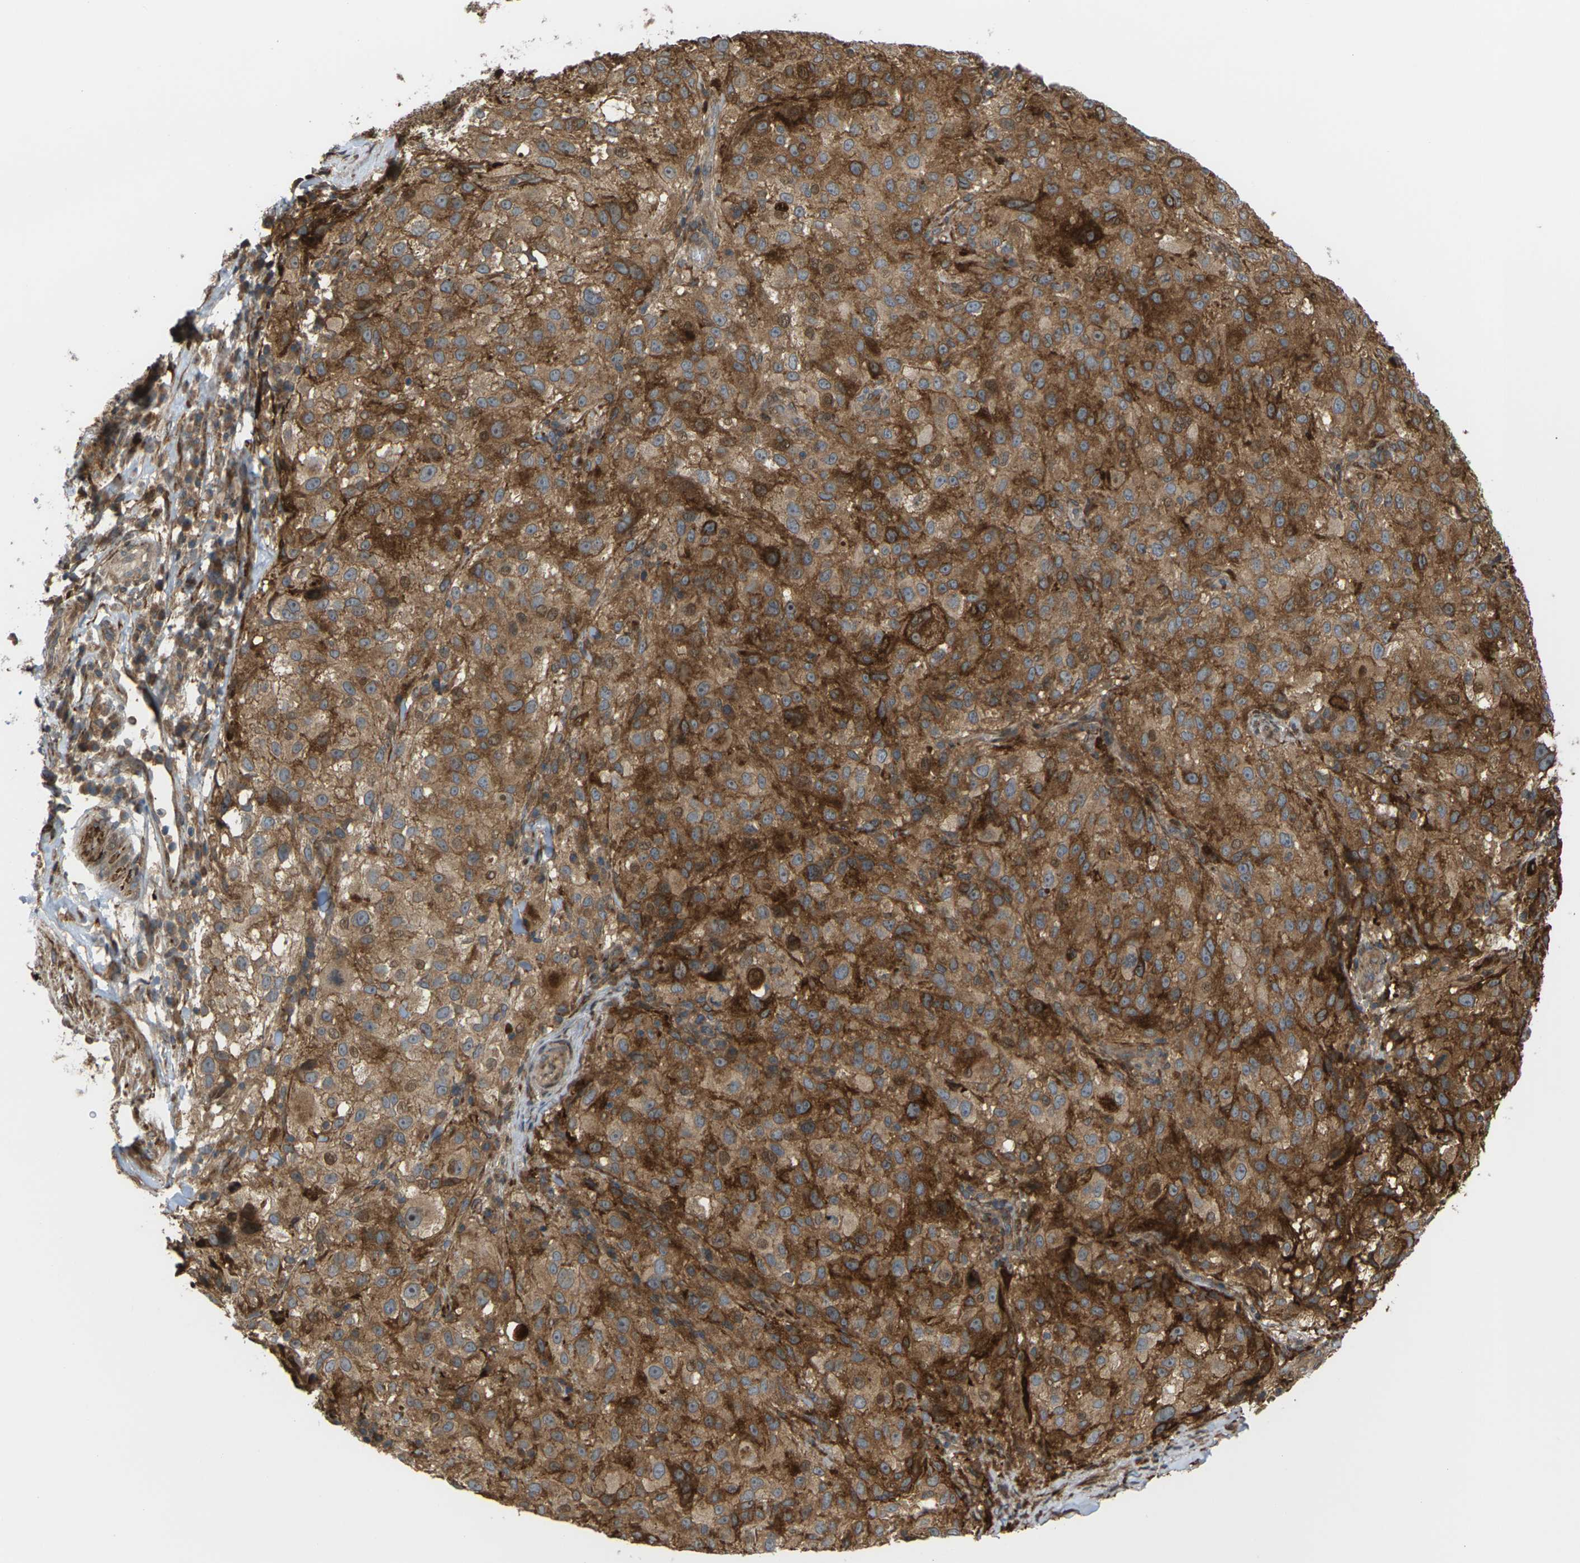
{"staining": {"intensity": "moderate", "quantity": ">75%", "location": "cytoplasmic/membranous"}, "tissue": "melanoma", "cell_type": "Tumor cells", "image_type": "cancer", "snomed": [{"axis": "morphology", "description": "Necrosis, NOS"}, {"axis": "morphology", "description": "Malignant melanoma, NOS"}, {"axis": "topography", "description": "Skin"}], "caption": "Human malignant melanoma stained with a brown dye exhibits moderate cytoplasmic/membranous positive positivity in approximately >75% of tumor cells.", "gene": "ROBO1", "patient": {"sex": "female", "age": 87}}